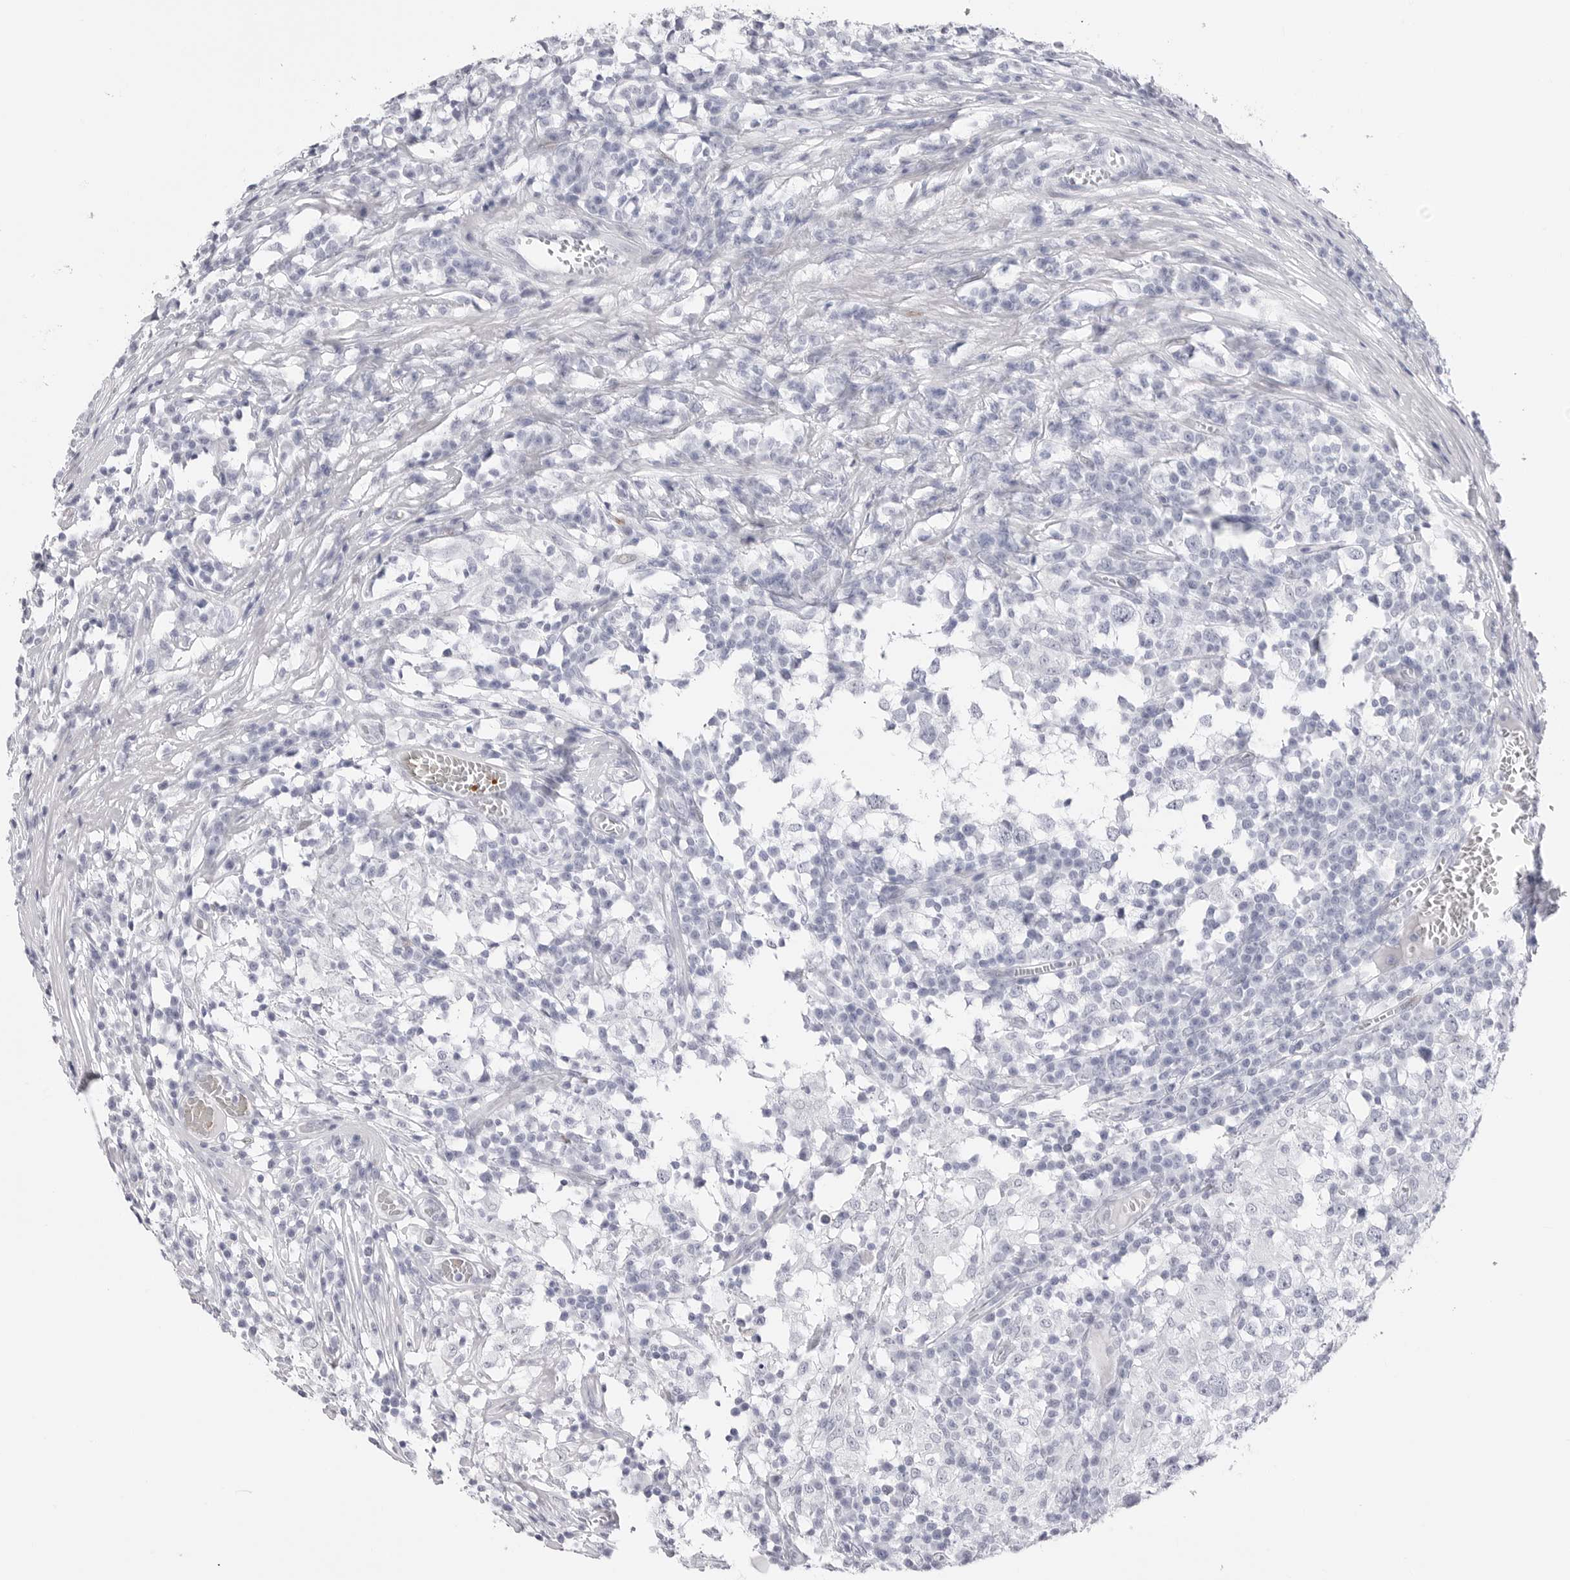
{"staining": {"intensity": "negative", "quantity": "none", "location": "none"}, "tissue": "testis cancer", "cell_type": "Tumor cells", "image_type": "cancer", "snomed": [{"axis": "morphology", "description": "Seminoma, NOS"}, {"axis": "topography", "description": "Testis"}], "caption": "Photomicrograph shows no protein staining in tumor cells of seminoma (testis) tissue. The staining was performed using DAB to visualize the protein expression in brown, while the nuclei were stained in blue with hematoxylin (Magnification: 20x).", "gene": "TSSK1B", "patient": {"sex": "male", "age": 65}}